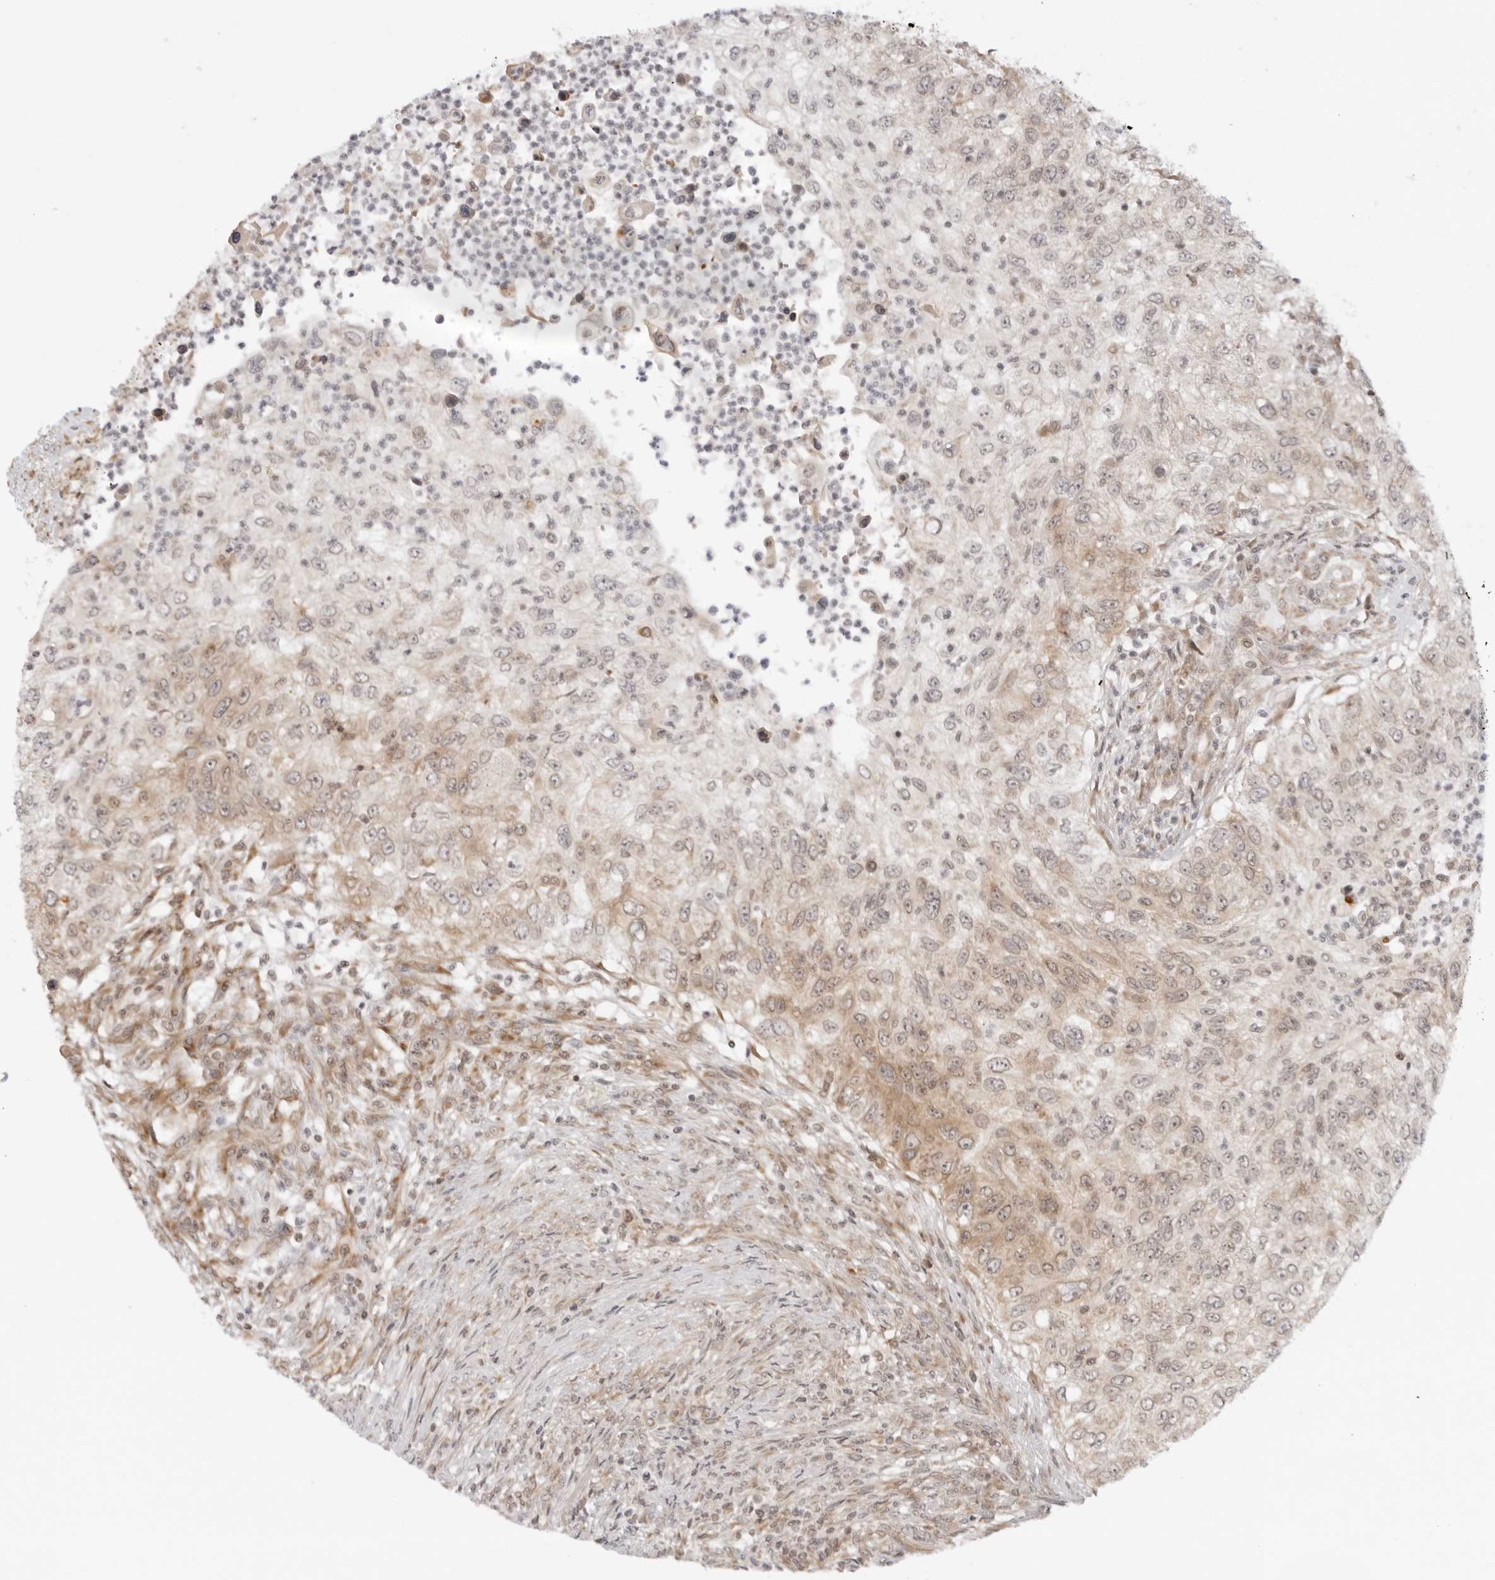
{"staining": {"intensity": "weak", "quantity": "25%-75%", "location": "cytoplasmic/membranous"}, "tissue": "urothelial cancer", "cell_type": "Tumor cells", "image_type": "cancer", "snomed": [{"axis": "morphology", "description": "Urothelial carcinoma, High grade"}, {"axis": "topography", "description": "Urinary bladder"}], "caption": "A histopathology image showing weak cytoplasmic/membranous positivity in approximately 25%-75% of tumor cells in high-grade urothelial carcinoma, as visualized by brown immunohistochemical staining.", "gene": "PRRC2C", "patient": {"sex": "female", "age": 60}}